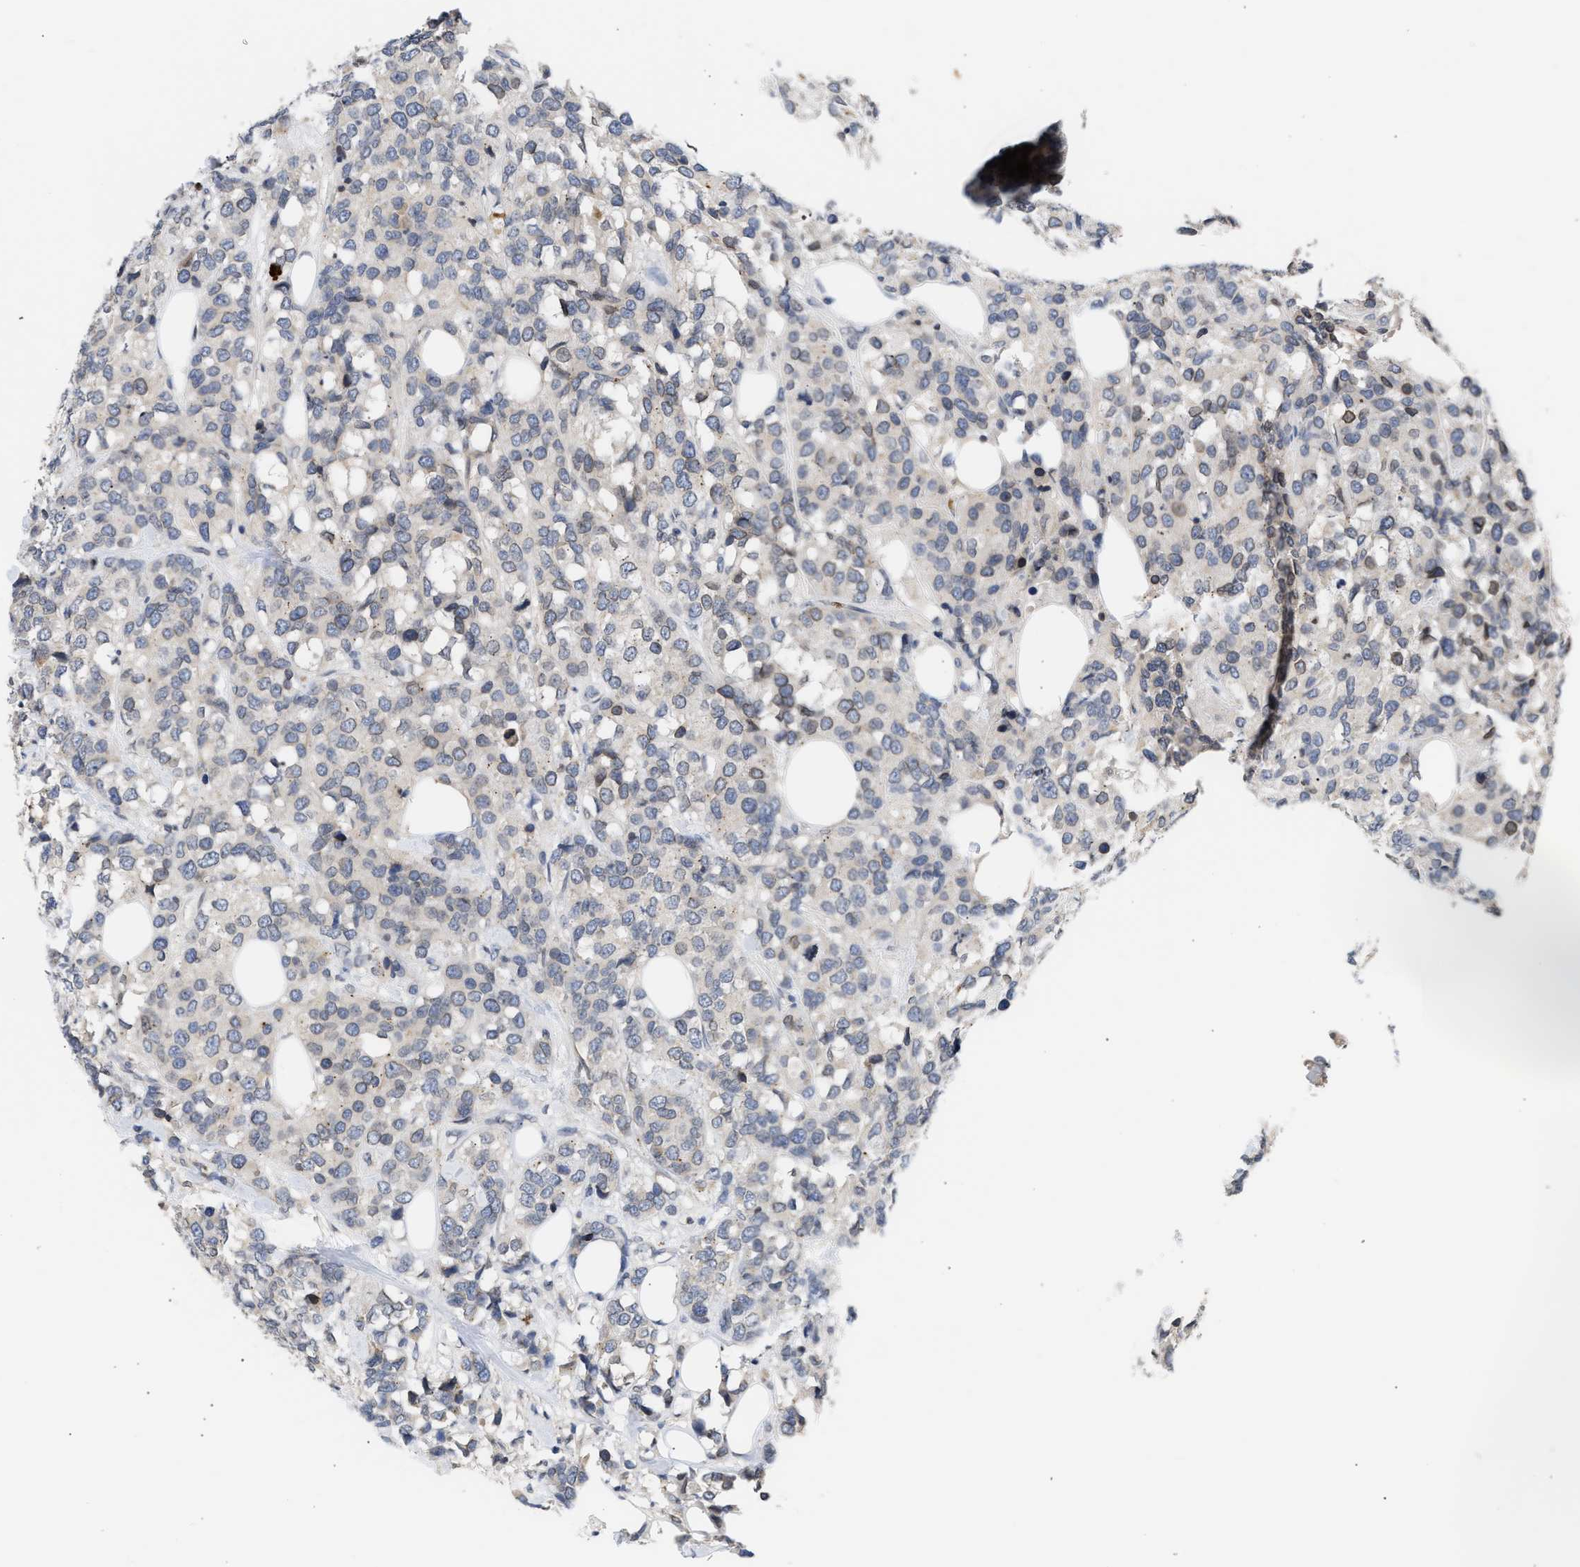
{"staining": {"intensity": "weak", "quantity": "<25%", "location": "cytoplasmic/membranous,nuclear"}, "tissue": "breast cancer", "cell_type": "Tumor cells", "image_type": "cancer", "snomed": [{"axis": "morphology", "description": "Lobular carcinoma"}, {"axis": "topography", "description": "Breast"}], "caption": "DAB immunohistochemical staining of breast lobular carcinoma shows no significant expression in tumor cells.", "gene": "NUP62", "patient": {"sex": "female", "age": 59}}